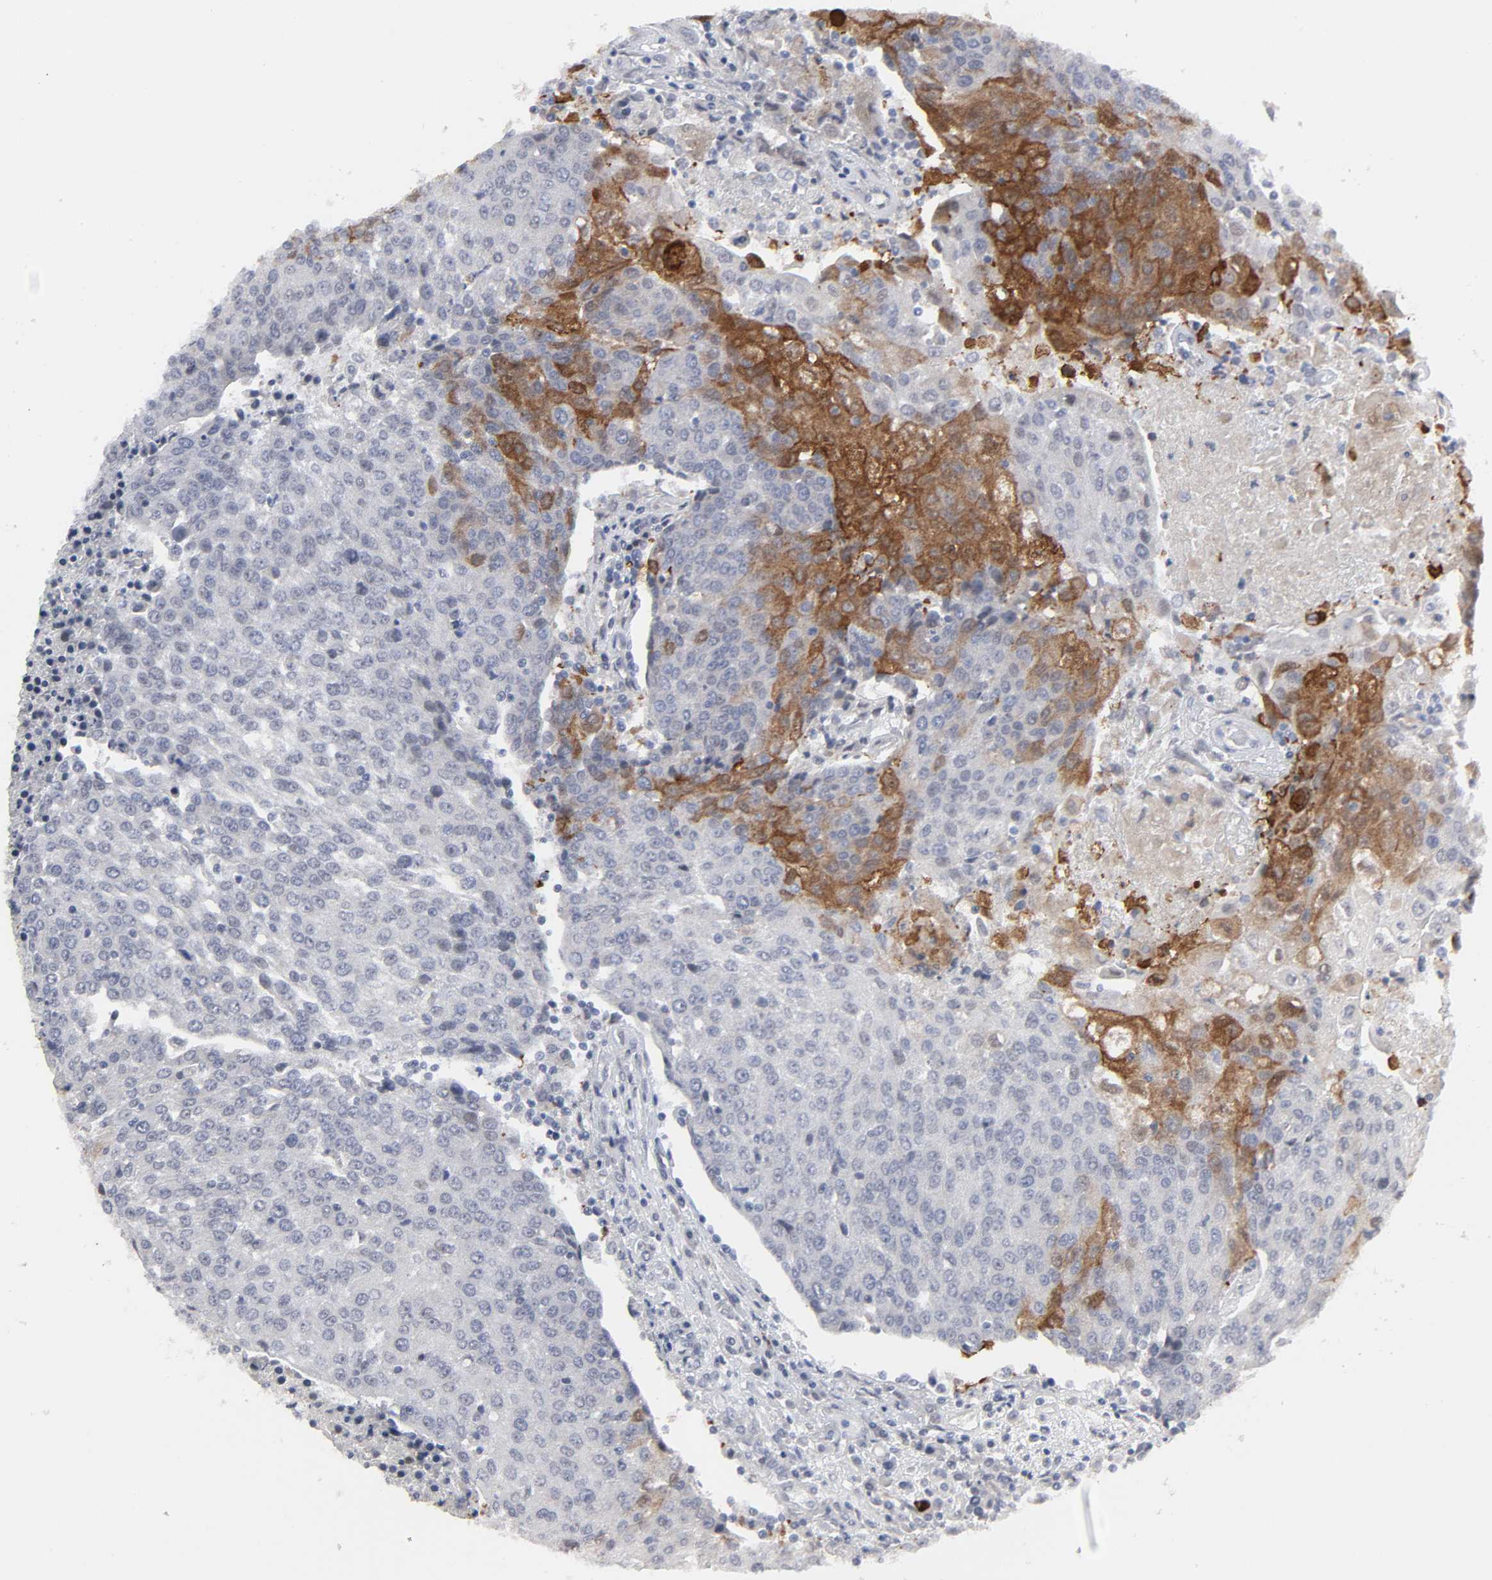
{"staining": {"intensity": "strong", "quantity": "<25%", "location": "cytoplasmic/membranous"}, "tissue": "urothelial cancer", "cell_type": "Tumor cells", "image_type": "cancer", "snomed": [{"axis": "morphology", "description": "Urothelial carcinoma, High grade"}, {"axis": "topography", "description": "Urinary bladder"}], "caption": "The histopathology image displays staining of urothelial cancer, revealing strong cytoplasmic/membranous protein staining (brown color) within tumor cells.", "gene": "ZKSCAN8", "patient": {"sex": "female", "age": 85}}